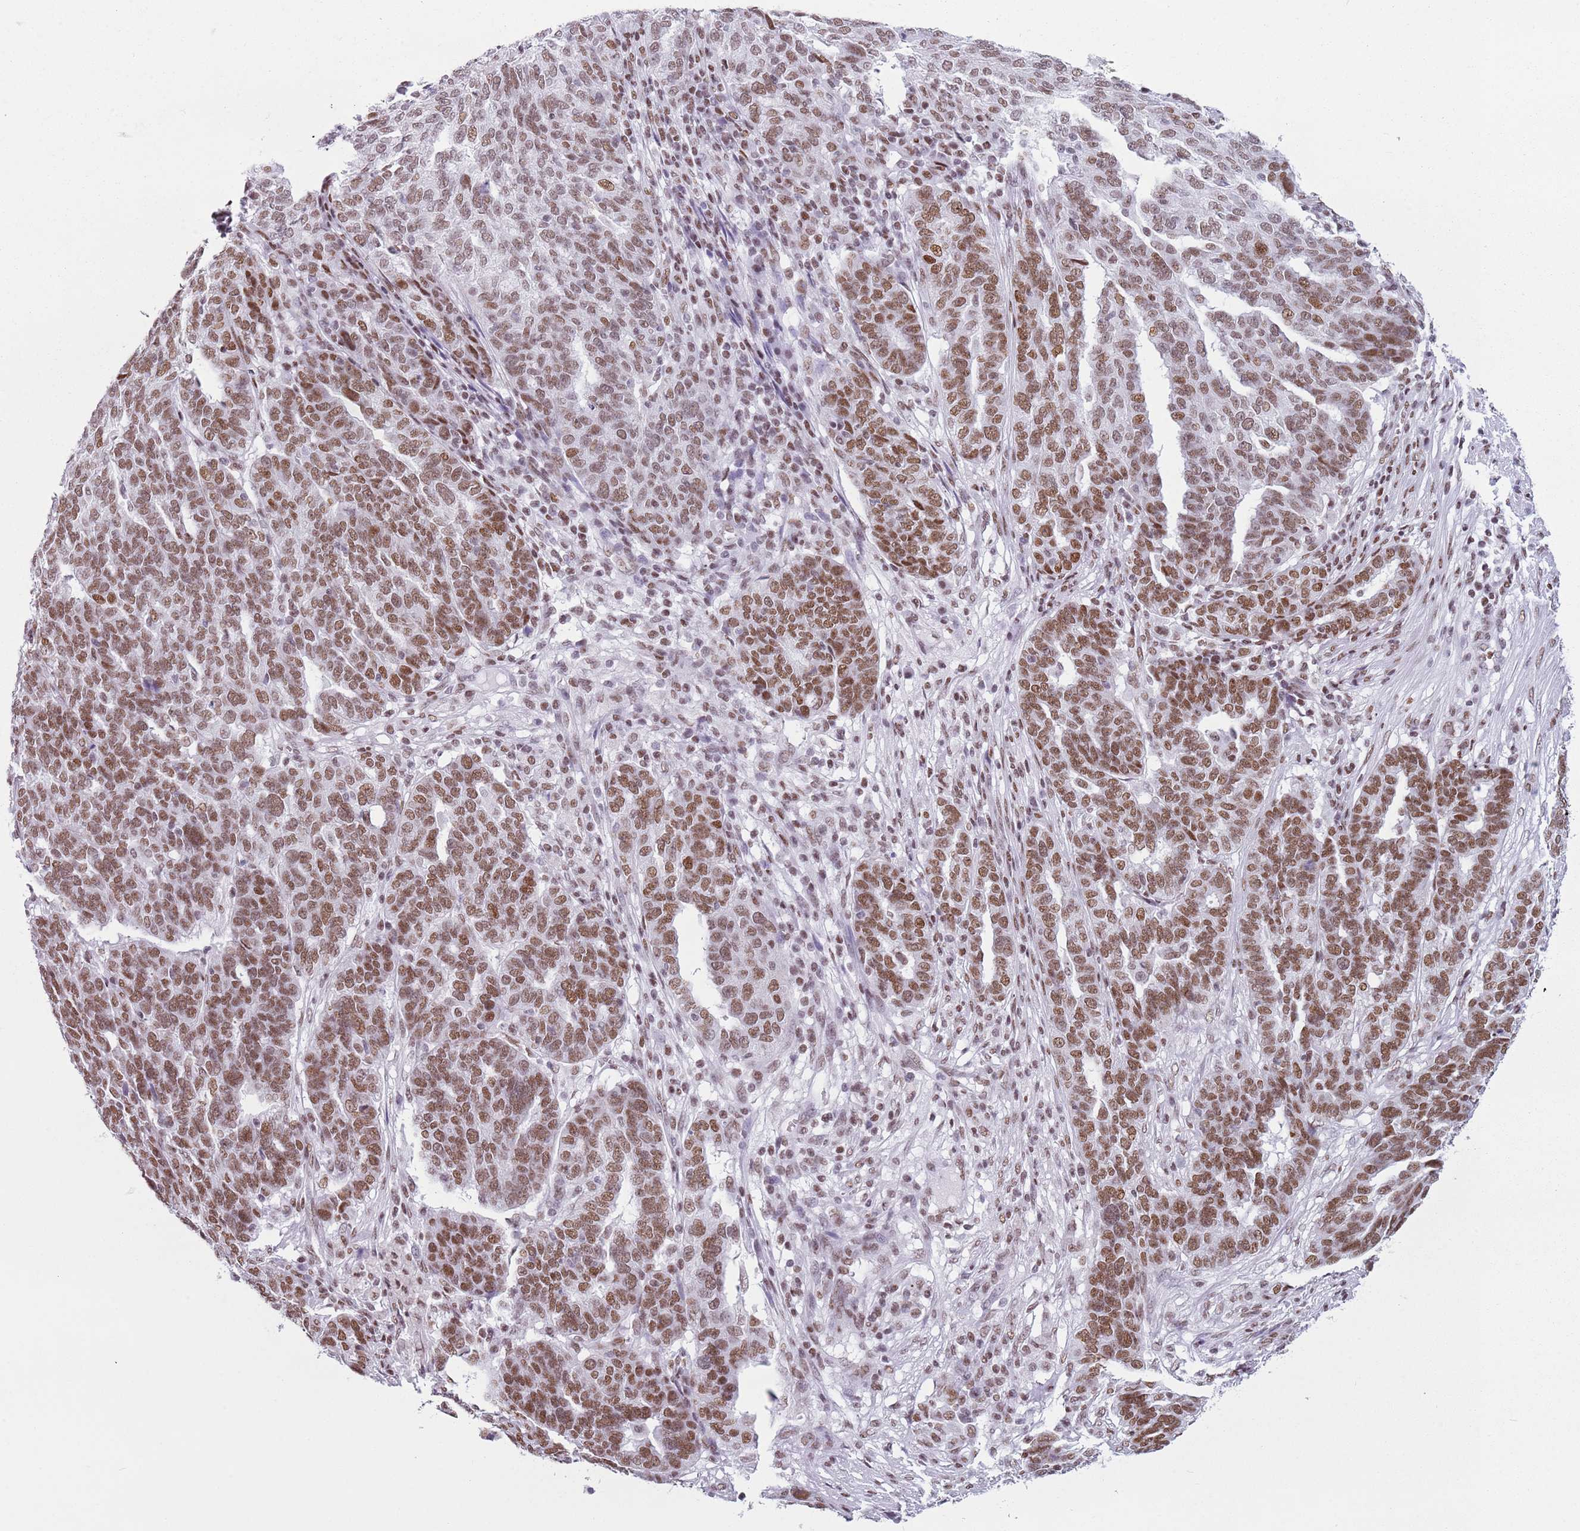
{"staining": {"intensity": "moderate", "quantity": ">75%", "location": "nuclear"}, "tissue": "ovarian cancer", "cell_type": "Tumor cells", "image_type": "cancer", "snomed": [{"axis": "morphology", "description": "Cystadenocarcinoma, serous, NOS"}, {"axis": "topography", "description": "Ovary"}], "caption": "High-power microscopy captured an immunohistochemistry (IHC) histopathology image of serous cystadenocarcinoma (ovarian), revealing moderate nuclear positivity in approximately >75% of tumor cells. (DAB IHC with brightfield microscopy, high magnification).", "gene": "FAM104B", "patient": {"sex": "female", "age": 59}}